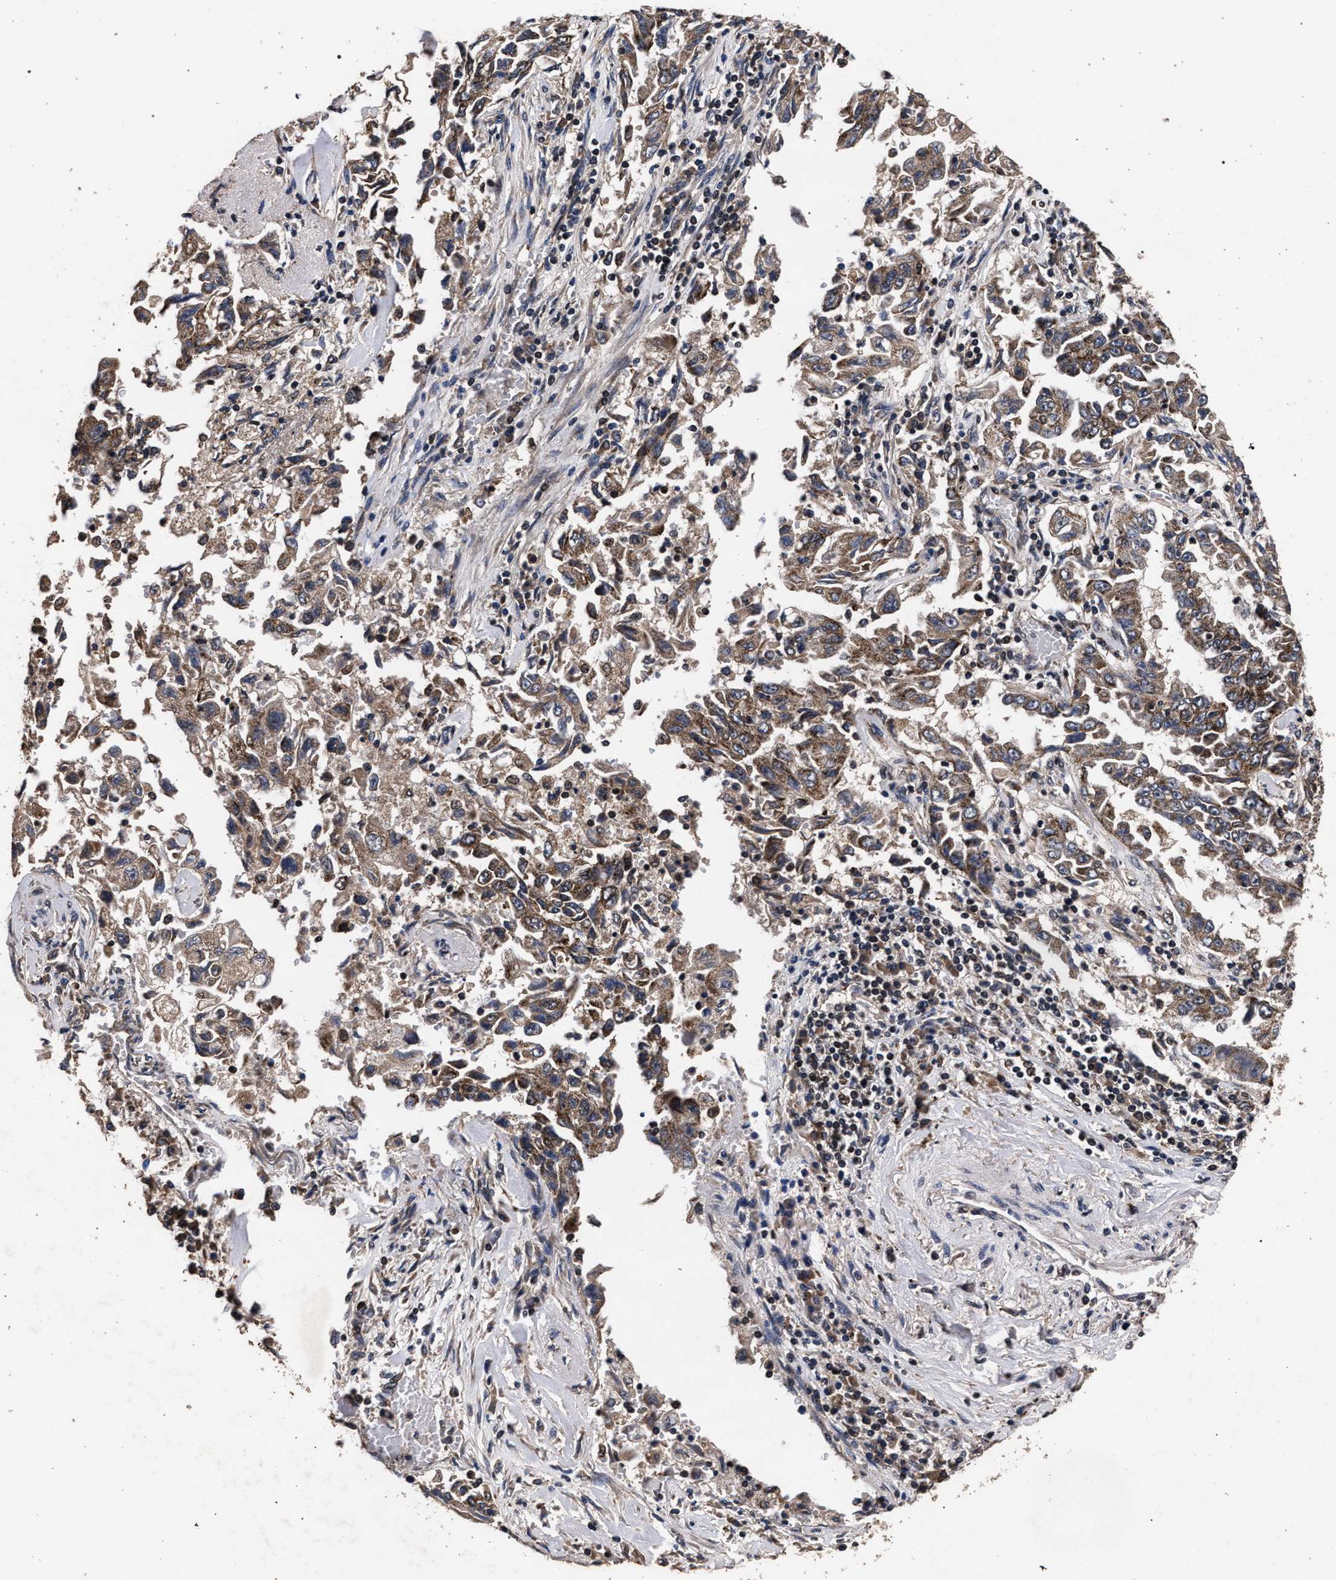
{"staining": {"intensity": "moderate", "quantity": ">75%", "location": "cytoplasmic/membranous"}, "tissue": "lung cancer", "cell_type": "Tumor cells", "image_type": "cancer", "snomed": [{"axis": "morphology", "description": "Adenocarcinoma, NOS"}, {"axis": "topography", "description": "Lung"}], "caption": "Protein staining displays moderate cytoplasmic/membranous staining in approximately >75% of tumor cells in lung cancer.", "gene": "ACOX1", "patient": {"sex": "female", "age": 51}}